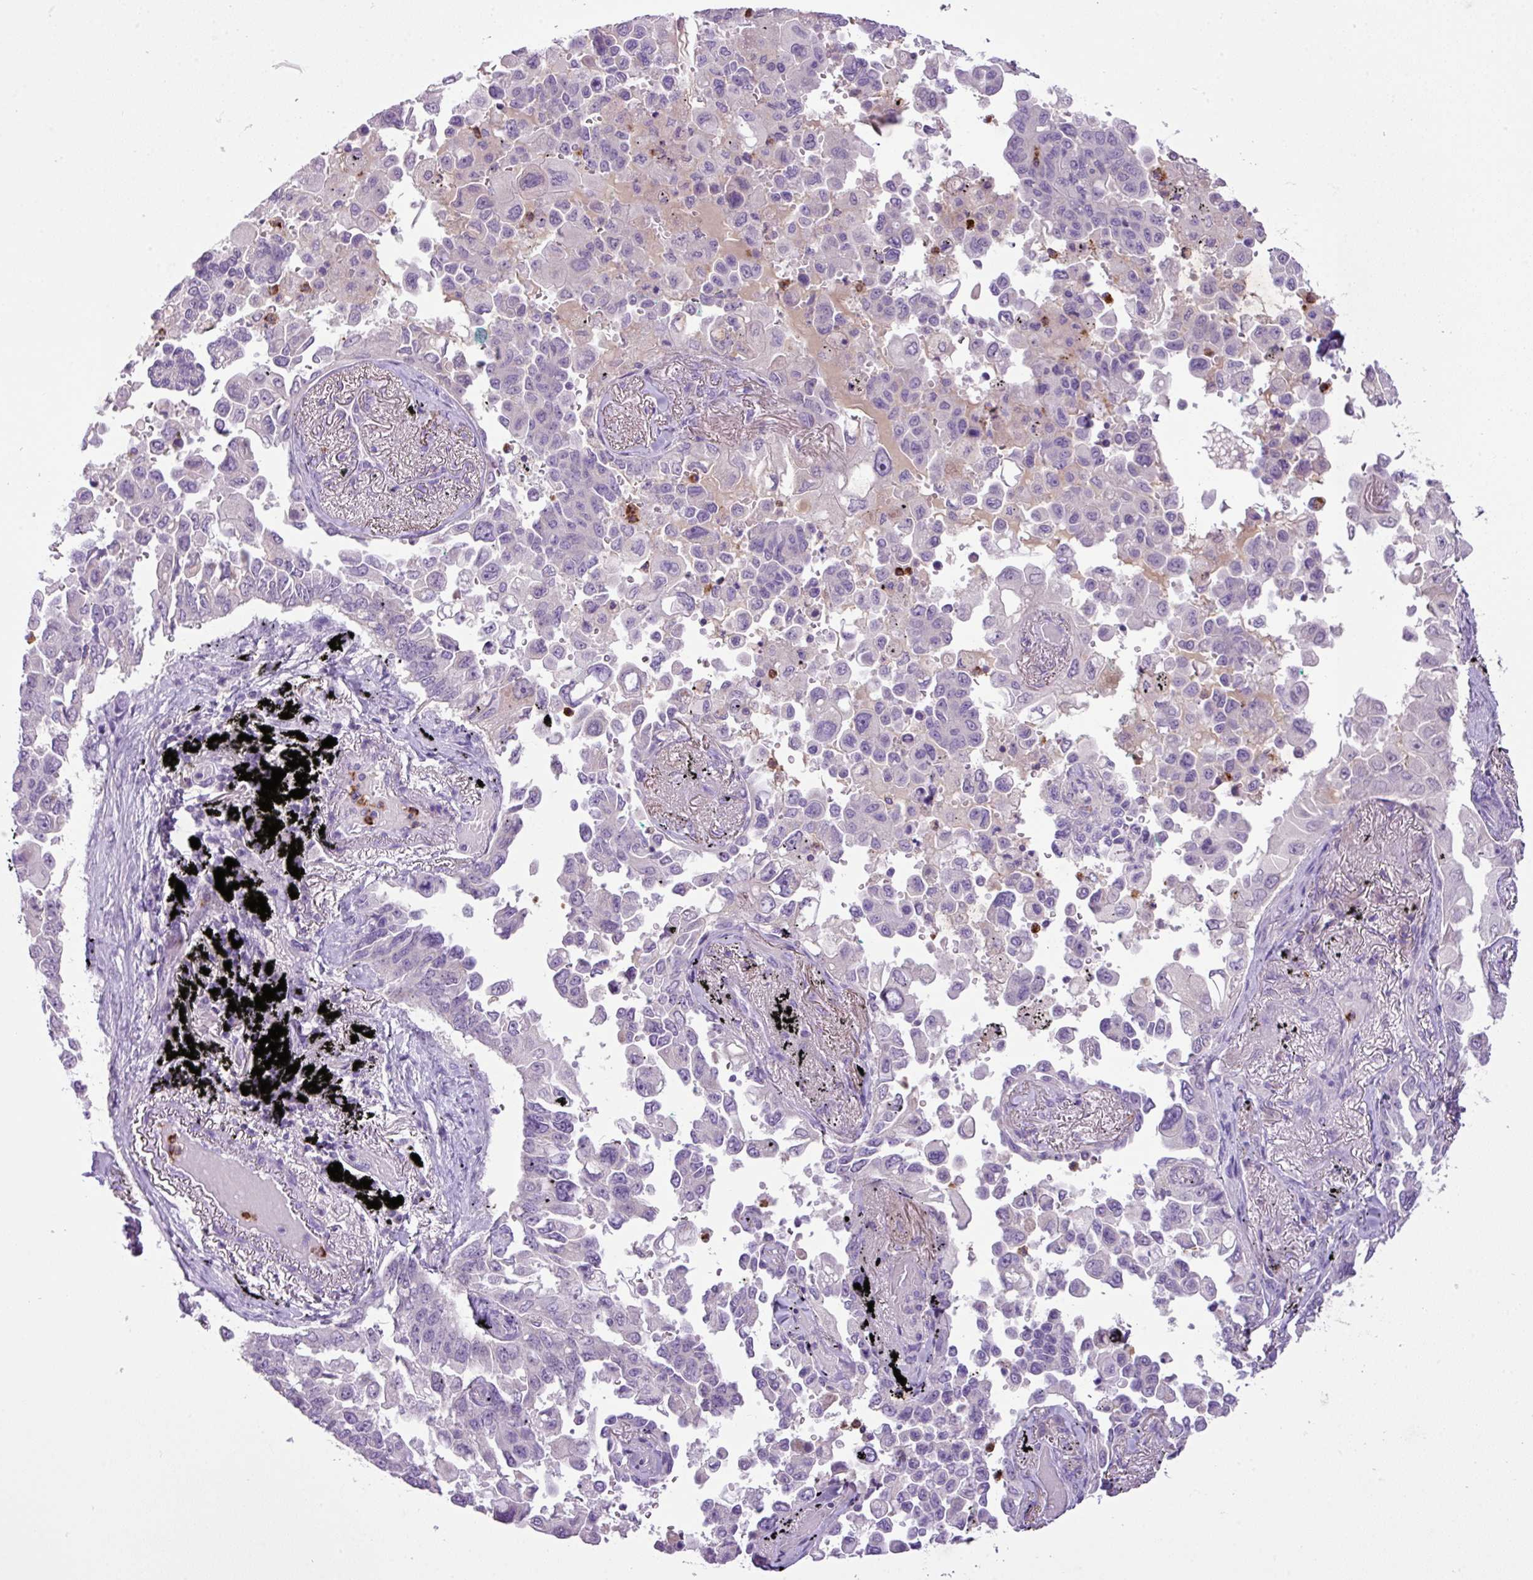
{"staining": {"intensity": "negative", "quantity": "none", "location": "none"}, "tissue": "lung cancer", "cell_type": "Tumor cells", "image_type": "cancer", "snomed": [{"axis": "morphology", "description": "Adenocarcinoma, NOS"}, {"axis": "topography", "description": "Lung"}], "caption": "IHC of human lung adenocarcinoma shows no expression in tumor cells.", "gene": "HTR3E", "patient": {"sex": "female", "age": 67}}